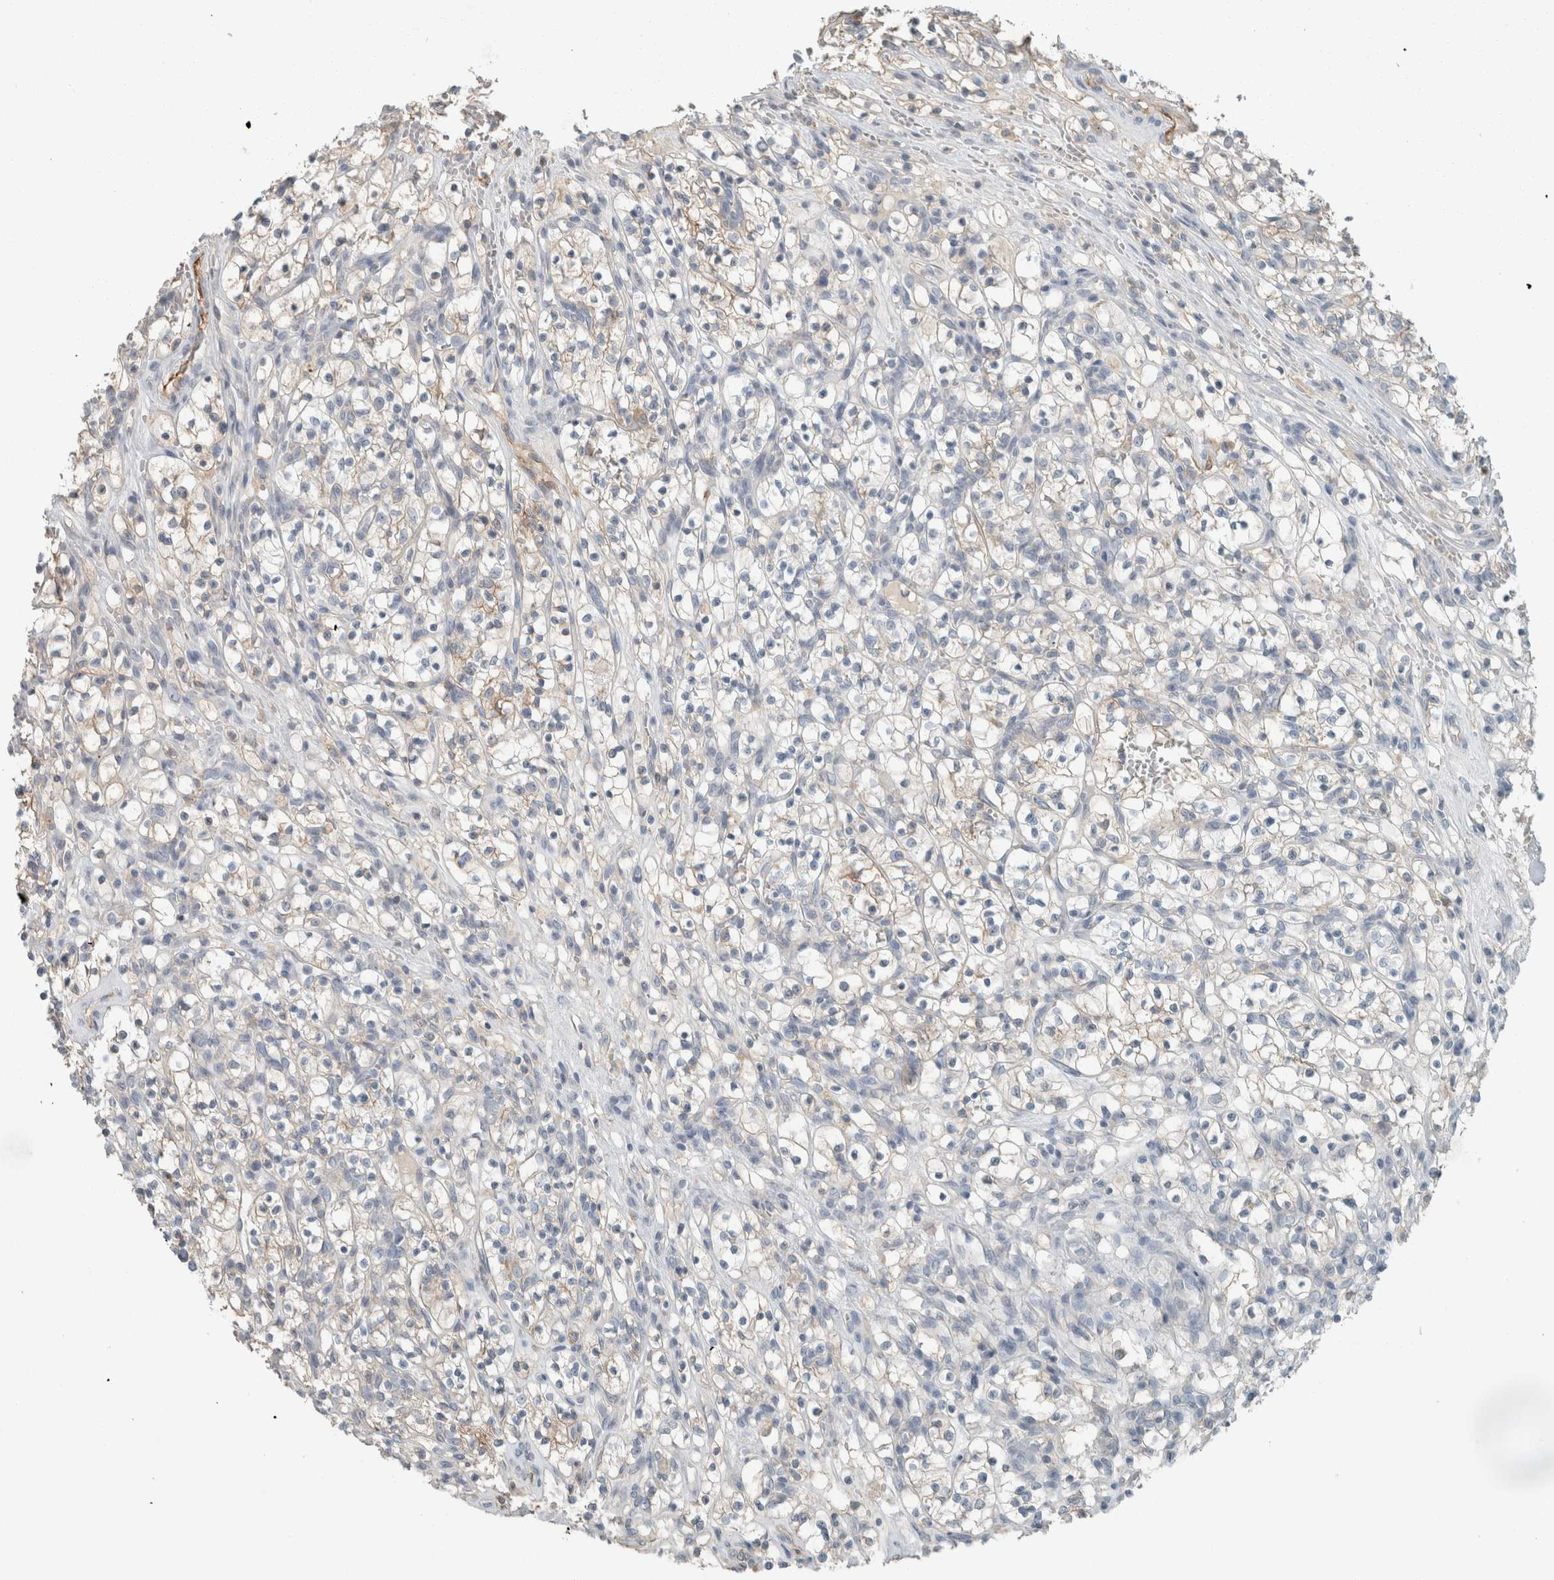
{"staining": {"intensity": "weak", "quantity": "<25%", "location": "cytoplasmic/membranous"}, "tissue": "renal cancer", "cell_type": "Tumor cells", "image_type": "cancer", "snomed": [{"axis": "morphology", "description": "Adenocarcinoma, NOS"}, {"axis": "topography", "description": "Kidney"}], "caption": "High power microscopy image of an immunohistochemistry photomicrograph of adenocarcinoma (renal), revealing no significant expression in tumor cells.", "gene": "SCIN", "patient": {"sex": "female", "age": 57}}